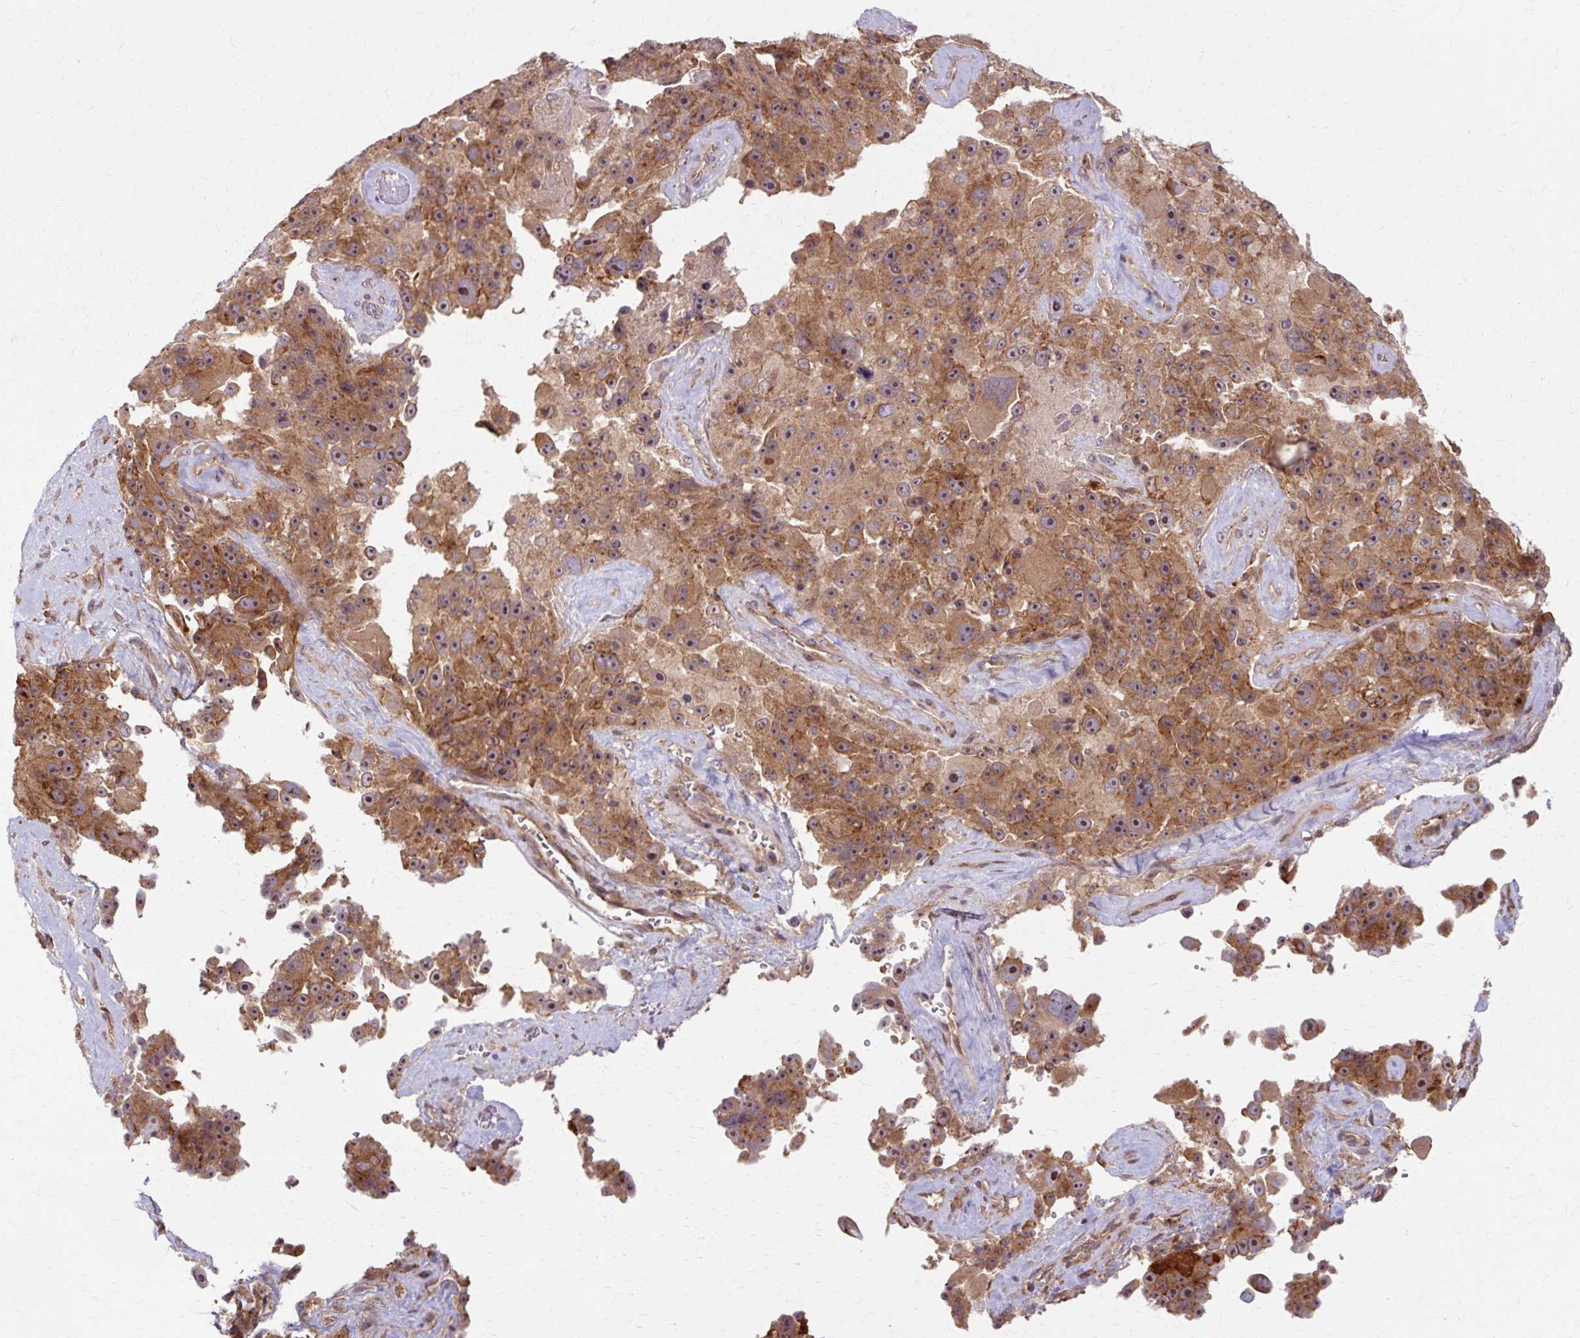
{"staining": {"intensity": "moderate", "quantity": ">75%", "location": "cytoplasmic/membranous"}, "tissue": "melanoma", "cell_type": "Tumor cells", "image_type": "cancer", "snomed": [{"axis": "morphology", "description": "Malignant melanoma, Metastatic site"}, {"axis": "topography", "description": "Lymph node"}], "caption": "Immunohistochemistry histopathology image of neoplastic tissue: malignant melanoma (metastatic site) stained using immunohistochemistry (IHC) demonstrates medium levels of moderate protein expression localized specifically in the cytoplasmic/membranous of tumor cells, appearing as a cytoplasmic/membranous brown color.", "gene": "MZT2B", "patient": {"sex": "male", "age": 62}}